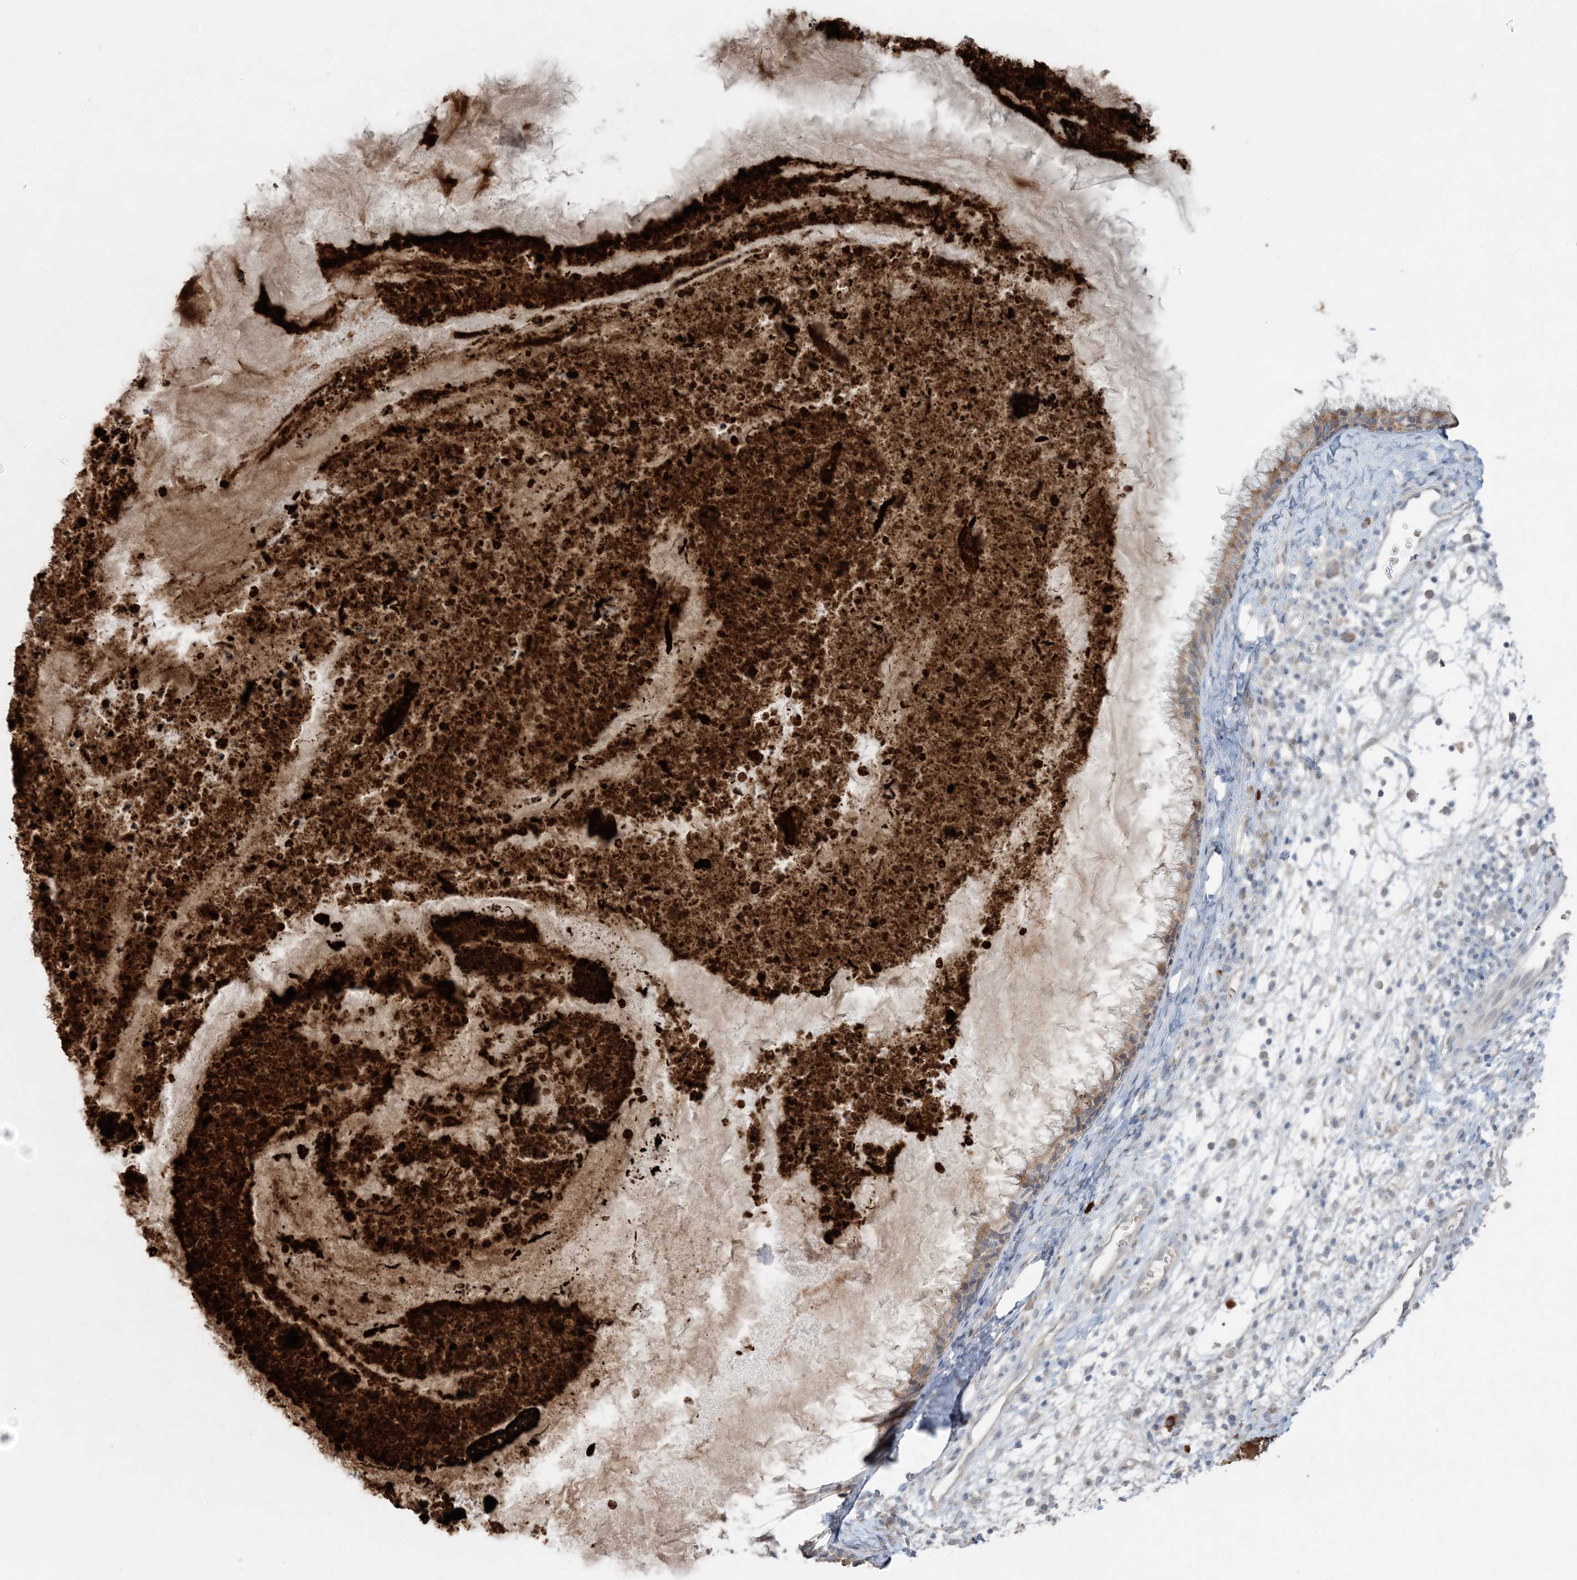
{"staining": {"intensity": "moderate", "quantity": "25%-75%", "location": "cytoplasmic/membranous"}, "tissue": "nasopharynx", "cell_type": "Respiratory epithelial cells", "image_type": "normal", "snomed": [{"axis": "morphology", "description": "Normal tissue, NOS"}, {"axis": "topography", "description": "Nasopharynx"}], "caption": "High-power microscopy captured an immunohistochemistry histopathology image of normal nasopharynx, revealing moderate cytoplasmic/membranous positivity in about 25%-75% of respiratory epithelial cells.", "gene": "SLC4A10", "patient": {"sex": "male", "age": 22}}